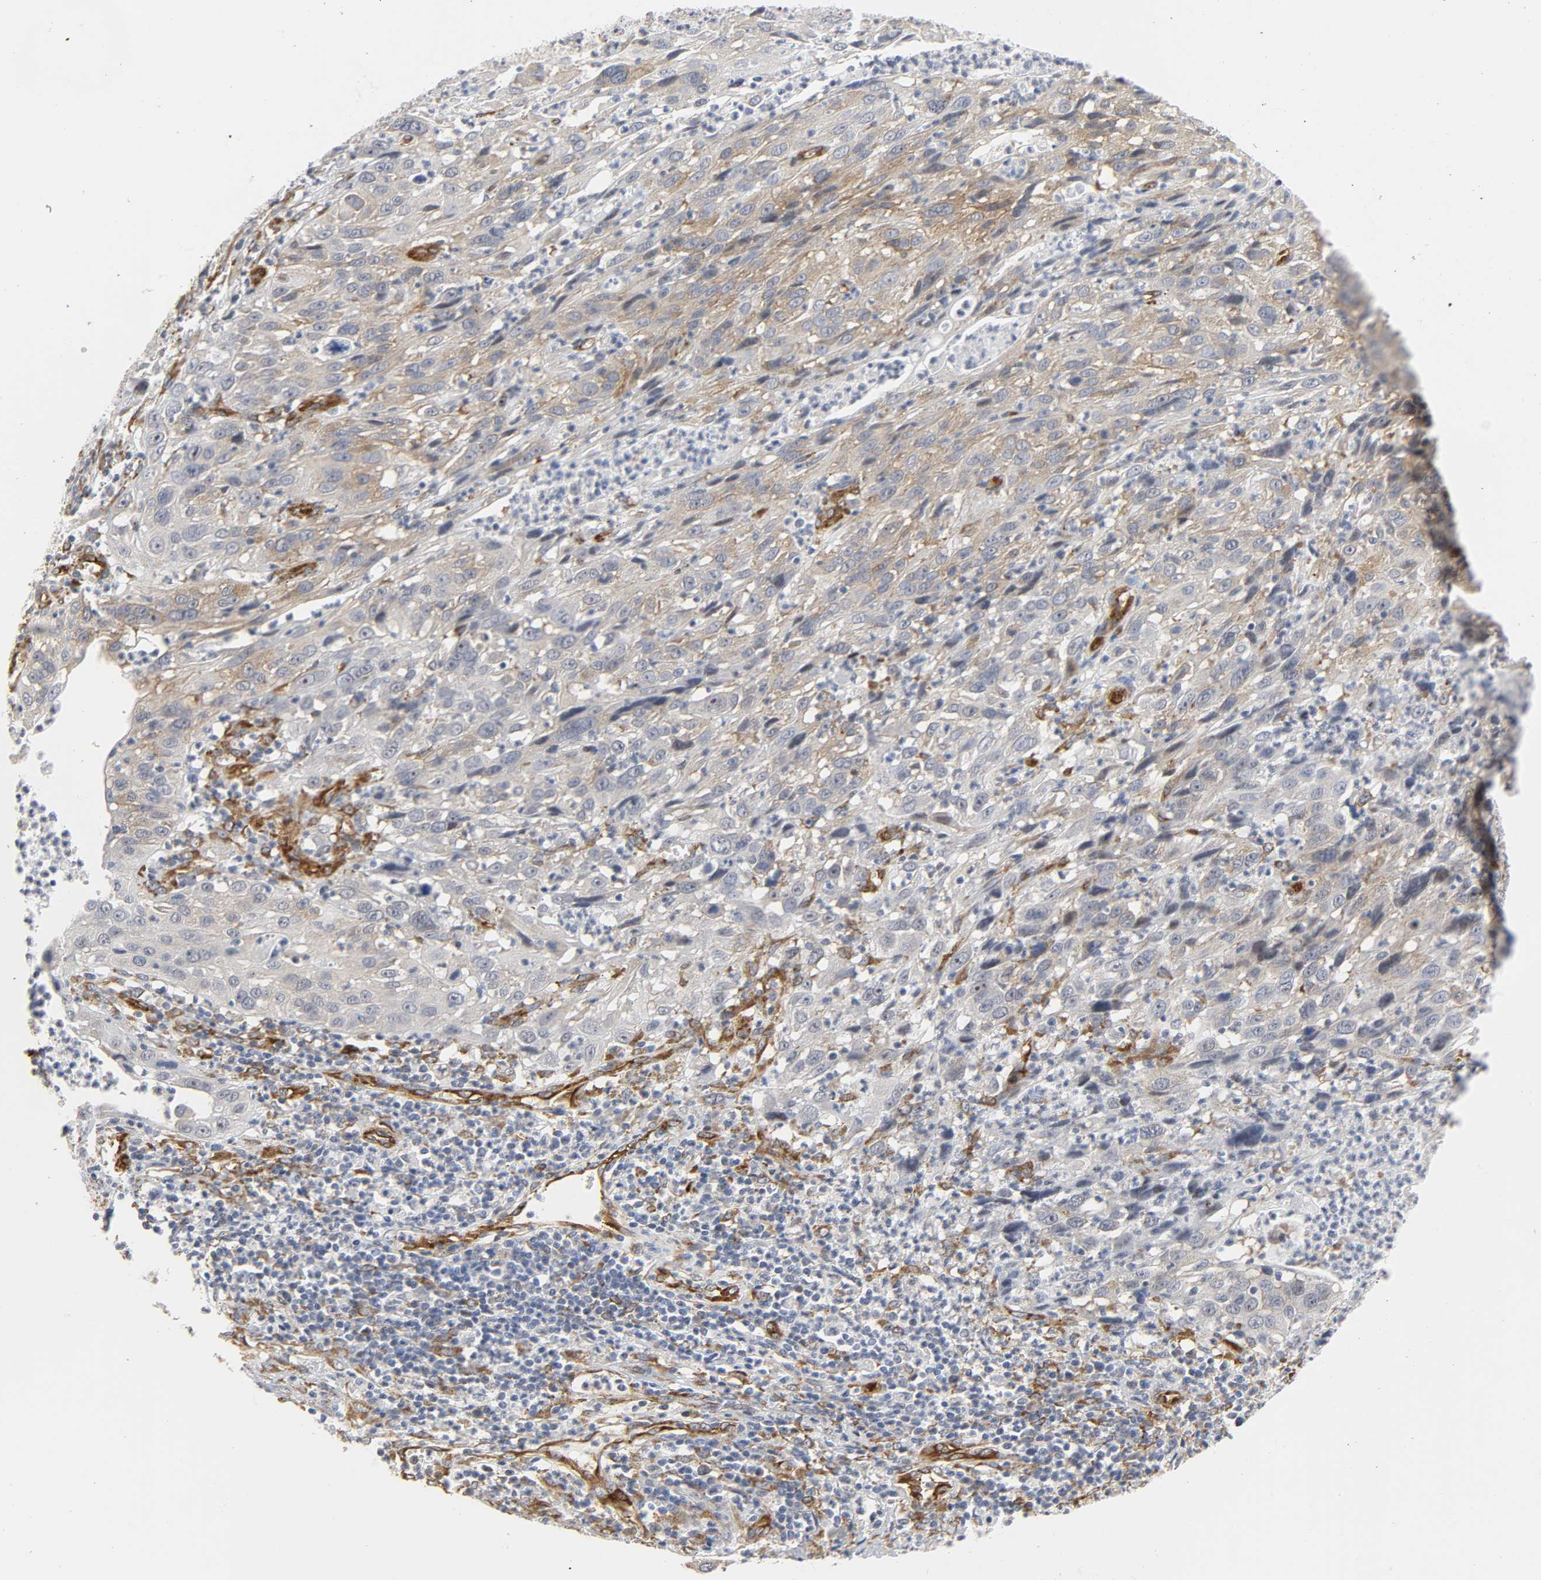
{"staining": {"intensity": "weak", "quantity": ">75%", "location": "cytoplasmic/membranous"}, "tissue": "cervical cancer", "cell_type": "Tumor cells", "image_type": "cancer", "snomed": [{"axis": "morphology", "description": "Squamous cell carcinoma, NOS"}, {"axis": "topography", "description": "Cervix"}], "caption": "A photomicrograph of human cervical squamous cell carcinoma stained for a protein exhibits weak cytoplasmic/membranous brown staining in tumor cells.", "gene": "DOCK1", "patient": {"sex": "female", "age": 32}}